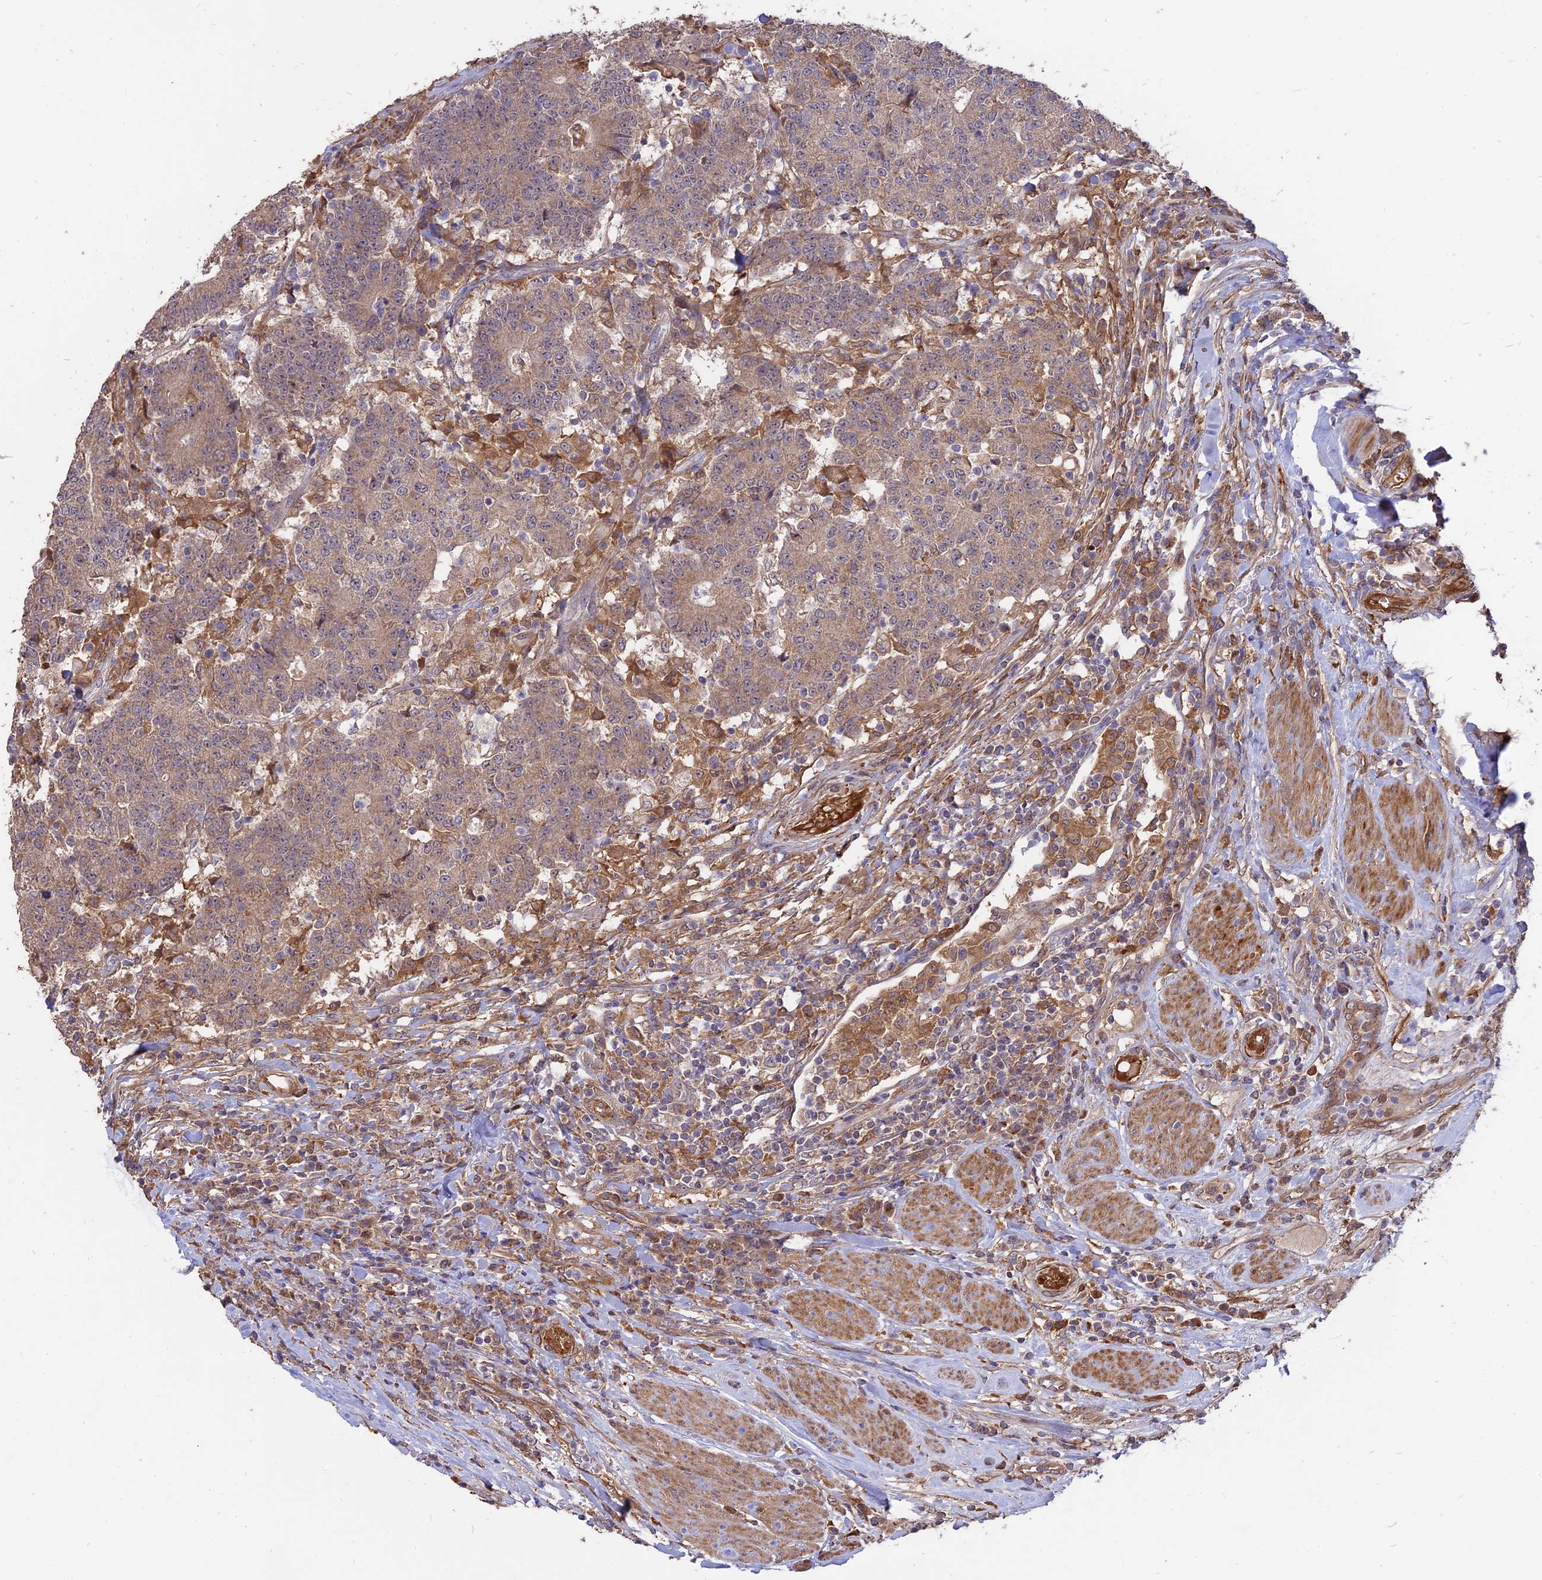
{"staining": {"intensity": "moderate", "quantity": ">75%", "location": "cytoplasmic/membranous"}, "tissue": "colorectal cancer", "cell_type": "Tumor cells", "image_type": "cancer", "snomed": [{"axis": "morphology", "description": "Adenocarcinoma, NOS"}, {"axis": "topography", "description": "Colon"}], "caption": "Moderate cytoplasmic/membranous expression for a protein is identified in about >75% of tumor cells of colorectal cancer using immunohistochemistry.", "gene": "SAC3D1", "patient": {"sex": "female", "age": 75}}